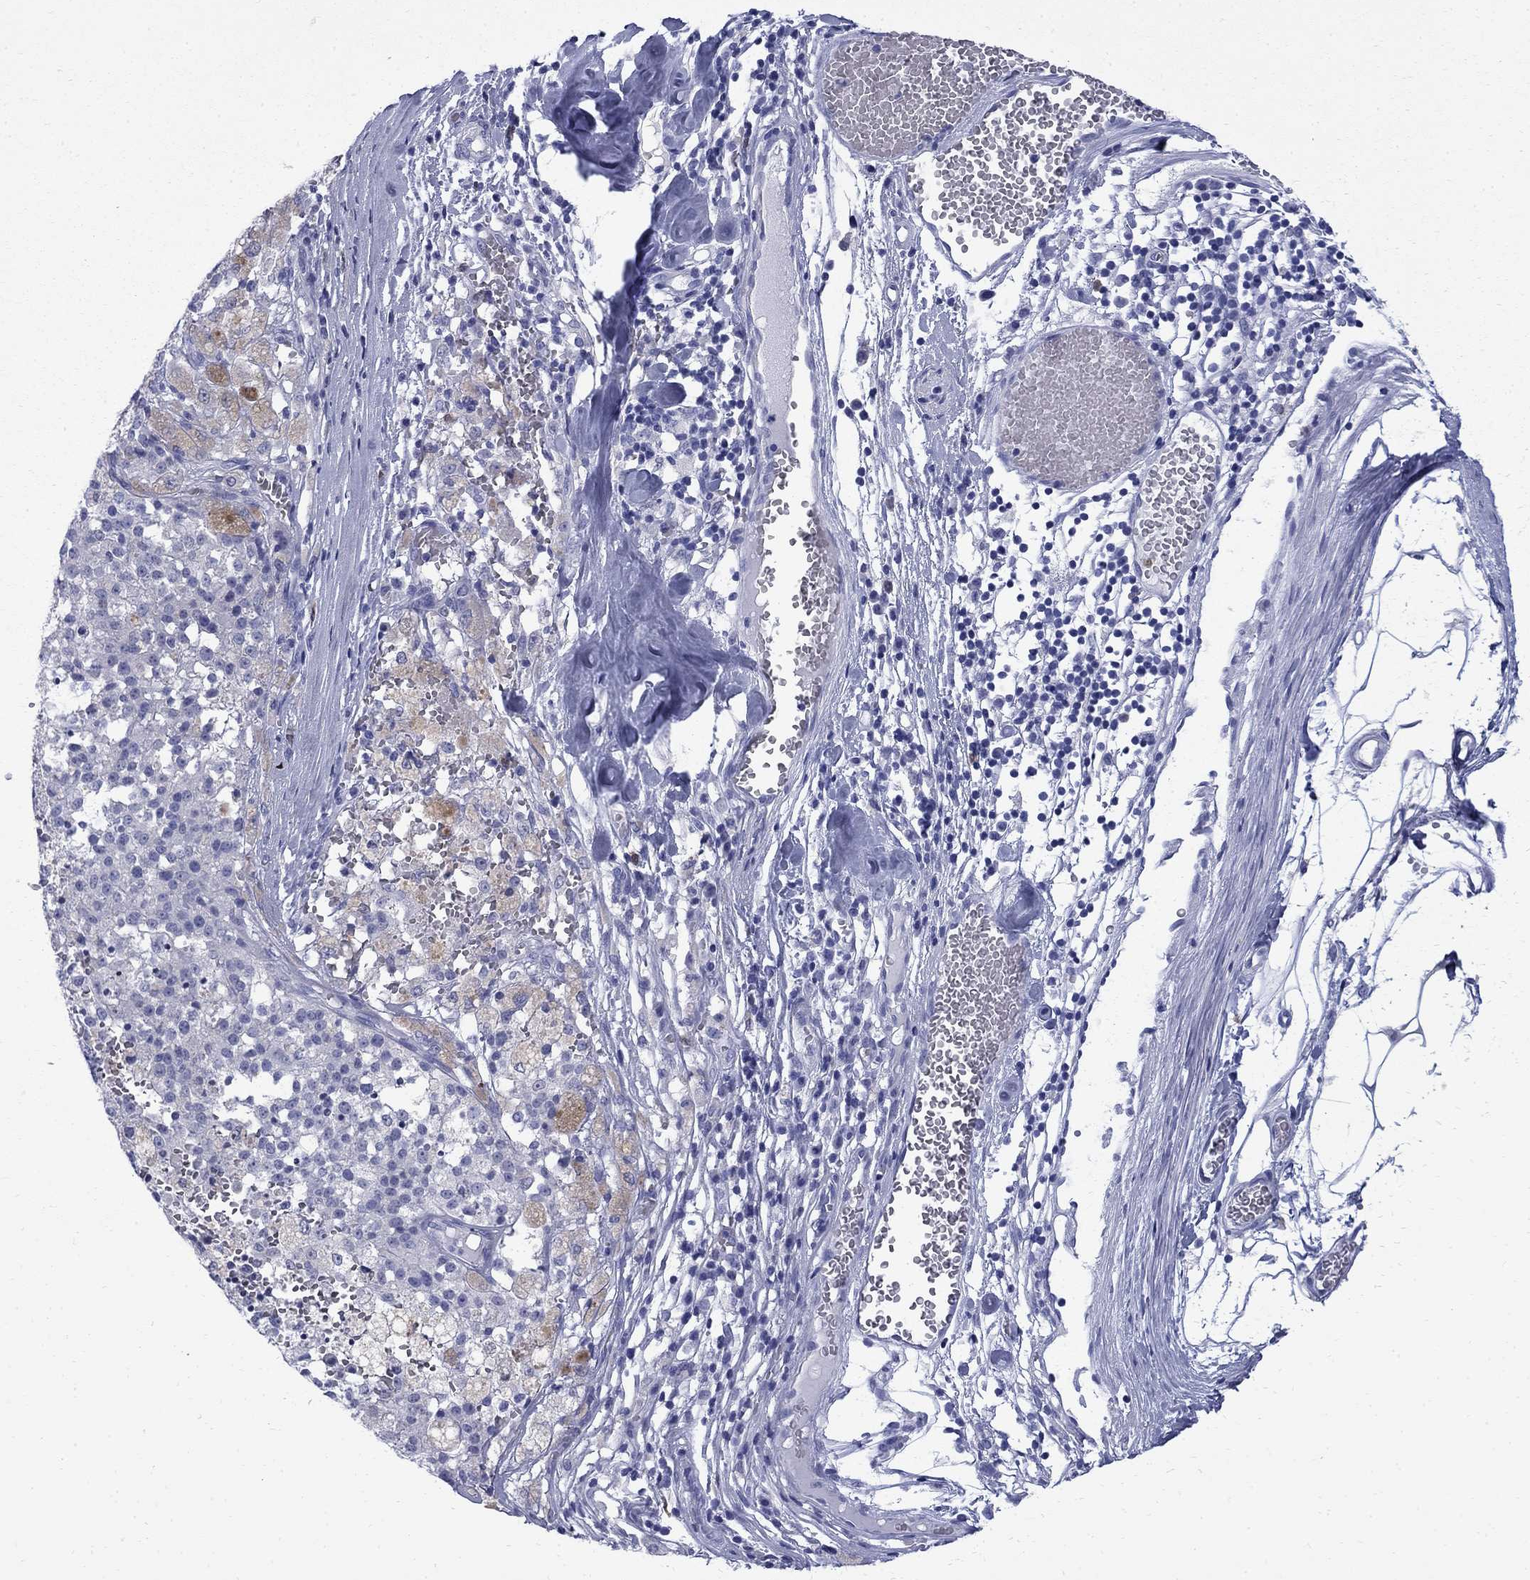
{"staining": {"intensity": "negative", "quantity": "none", "location": "none"}, "tissue": "melanoma", "cell_type": "Tumor cells", "image_type": "cancer", "snomed": [{"axis": "morphology", "description": "Malignant melanoma, Metastatic site"}, {"axis": "topography", "description": "Lymph node"}], "caption": "This micrograph is of melanoma stained with IHC to label a protein in brown with the nuclei are counter-stained blue. There is no staining in tumor cells. The staining is performed using DAB brown chromogen with nuclei counter-stained in using hematoxylin.", "gene": "SERPINB2", "patient": {"sex": "female", "age": 64}}